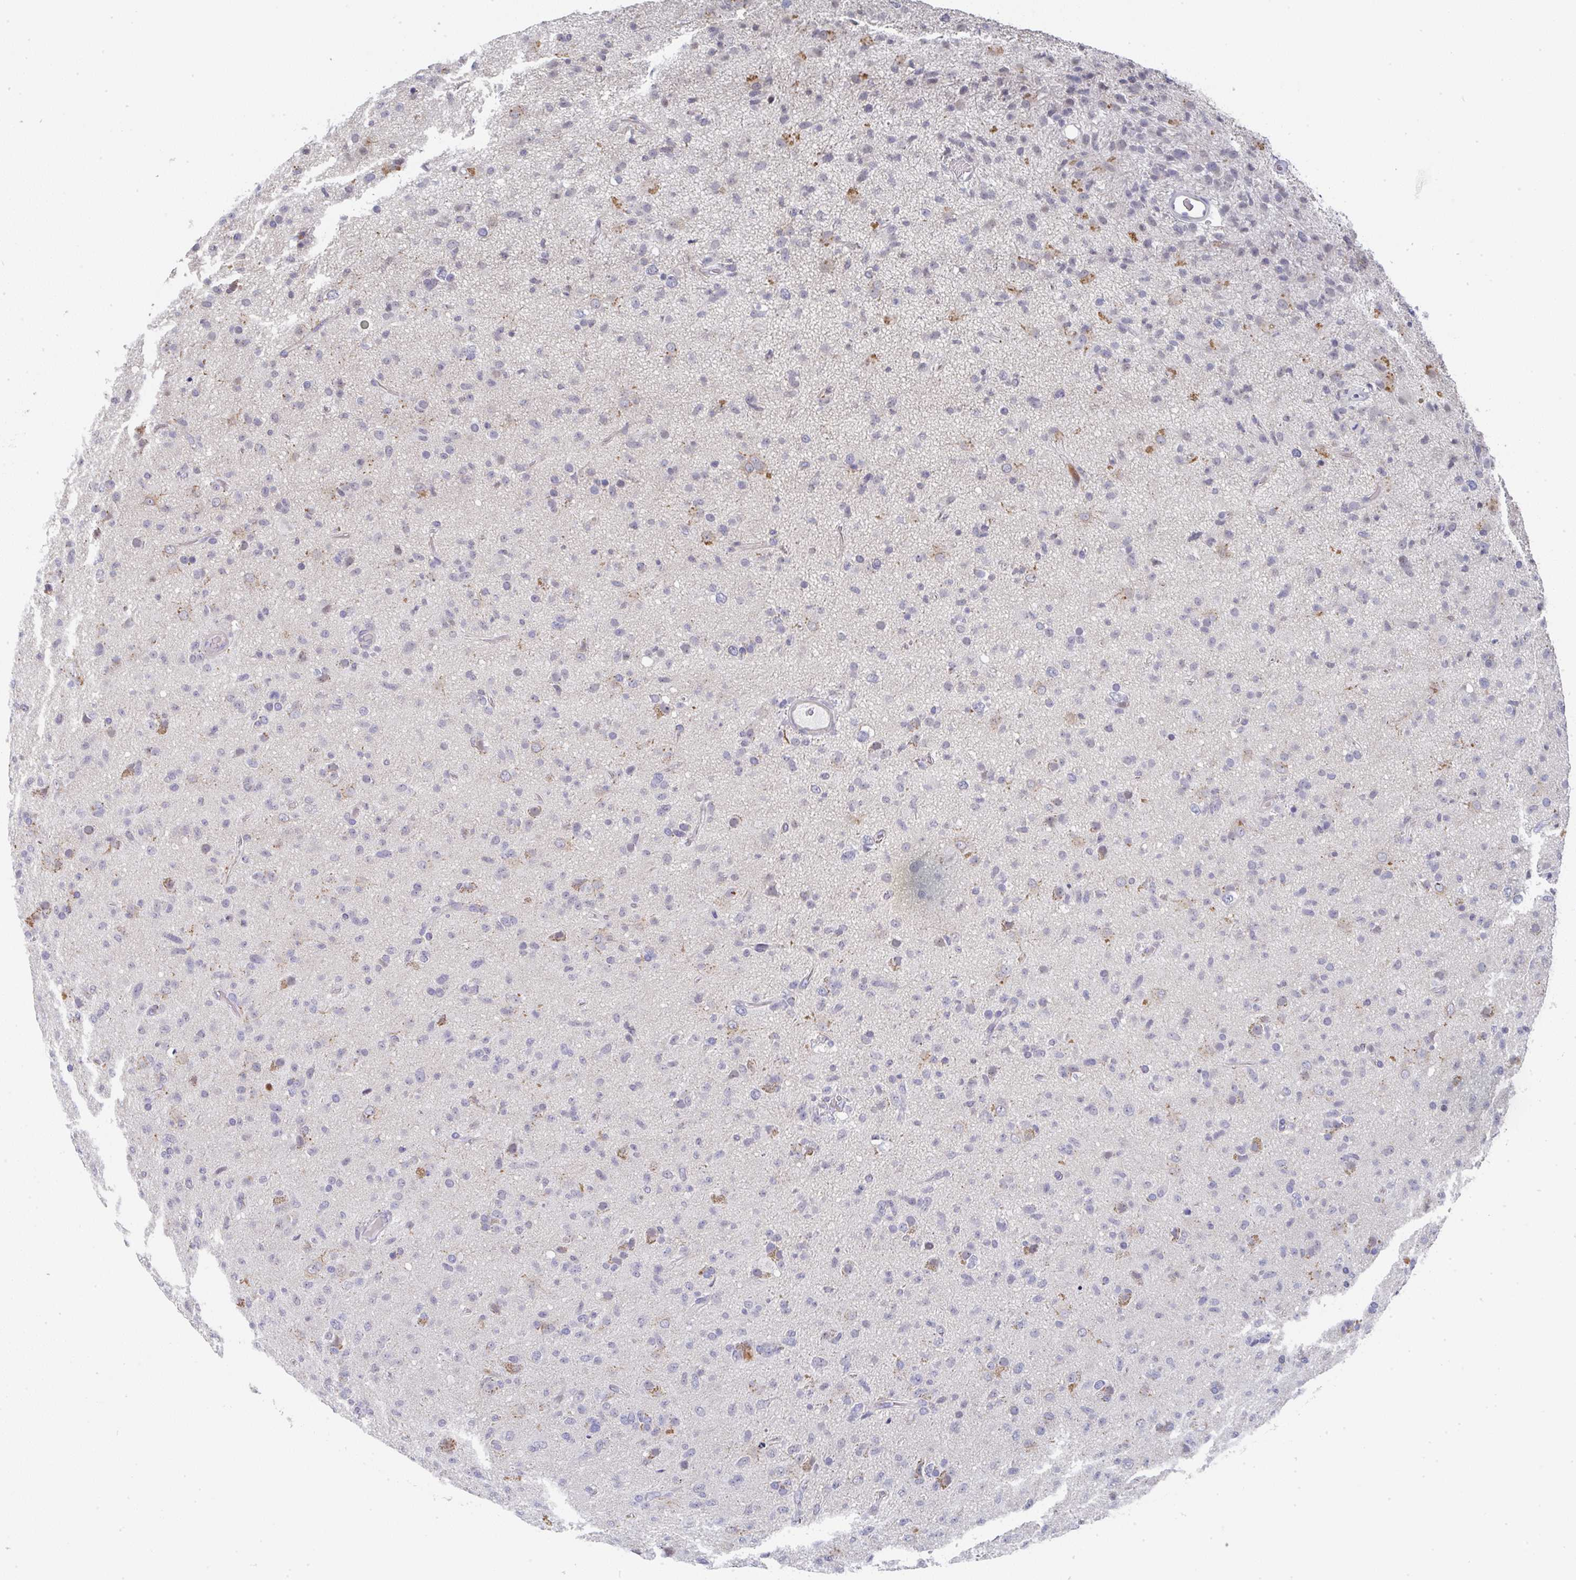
{"staining": {"intensity": "negative", "quantity": "none", "location": "none"}, "tissue": "glioma", "cell_type": "Tumor cells", "image_type": "cancer", "snomed": [{"axis": "morphology", "description": "Glioma, malignant, Low grade"}, {"axis": "topography", "description": "Brain"}], "caption": "A high-resolution image shows IHC staining of malignant low-grade glioma, which displays no significant staining in tumor cells. (DAB (3,3'-diaminobenzidine) IHC visualized using brightfield microscopy, high magnification).", "gene": "NCF1", "patient": {"sex": "male", "age": 65}}